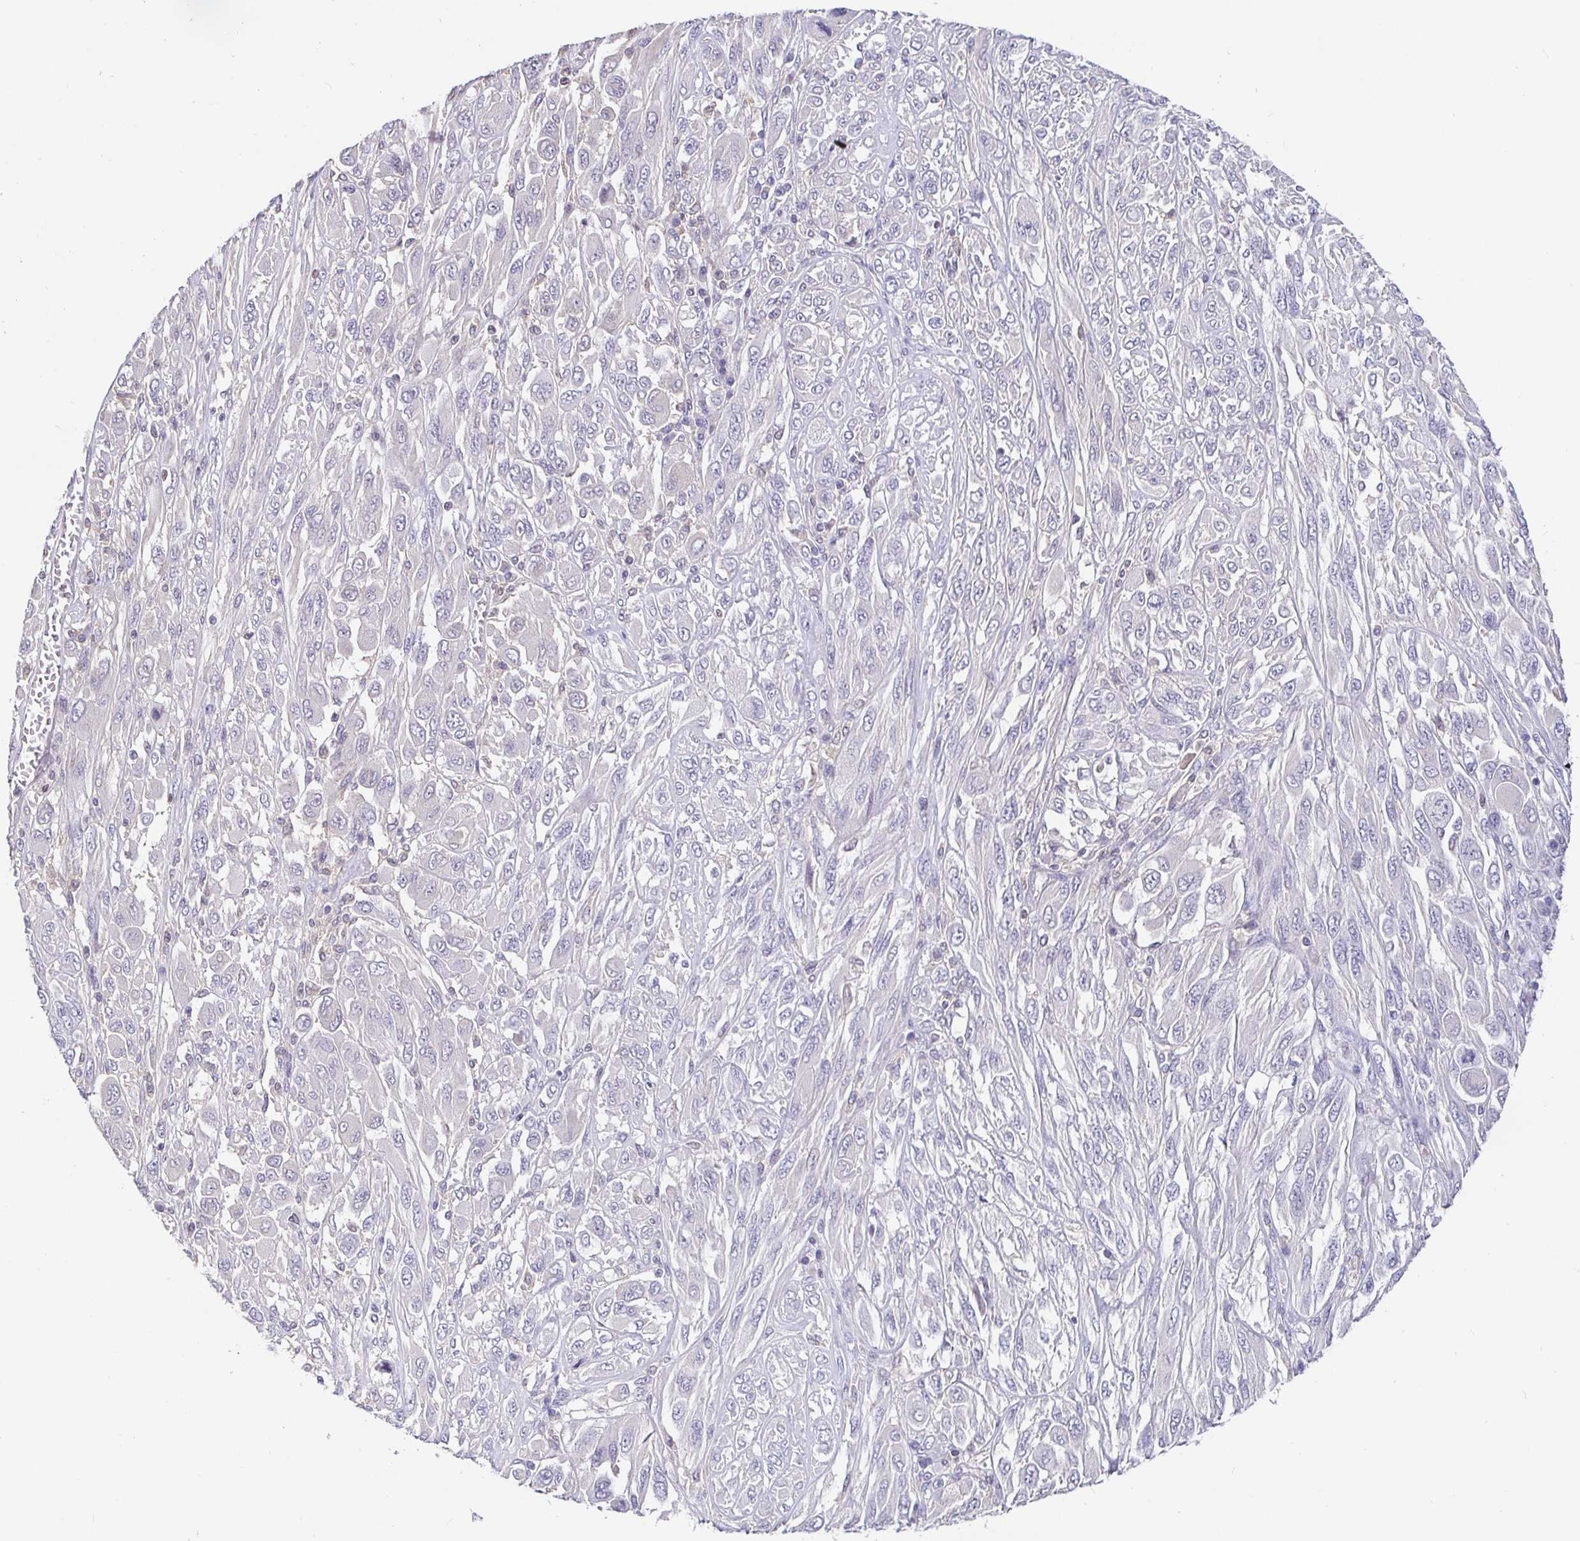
{"staining": {"intensity": "negative", "quantity": "none", "location": "none"}, "tissue": "melanoma", "cell_type": "Tumor cells", "image_type": "cancer", "snomed": [{"axis": "morphology", "description": "Malignant melanoma, NOS"}, {"axis": "topography", "description": "Skin"}], "caption": "Tumor cells show no significant protein staining in malignant melanoma. (DAB (3,3'-diaminobenzidine) immunohistochemistry (IHC), high magnification).", "gene": "SATB1", "patient": {"sex": "female", "age": 91}}